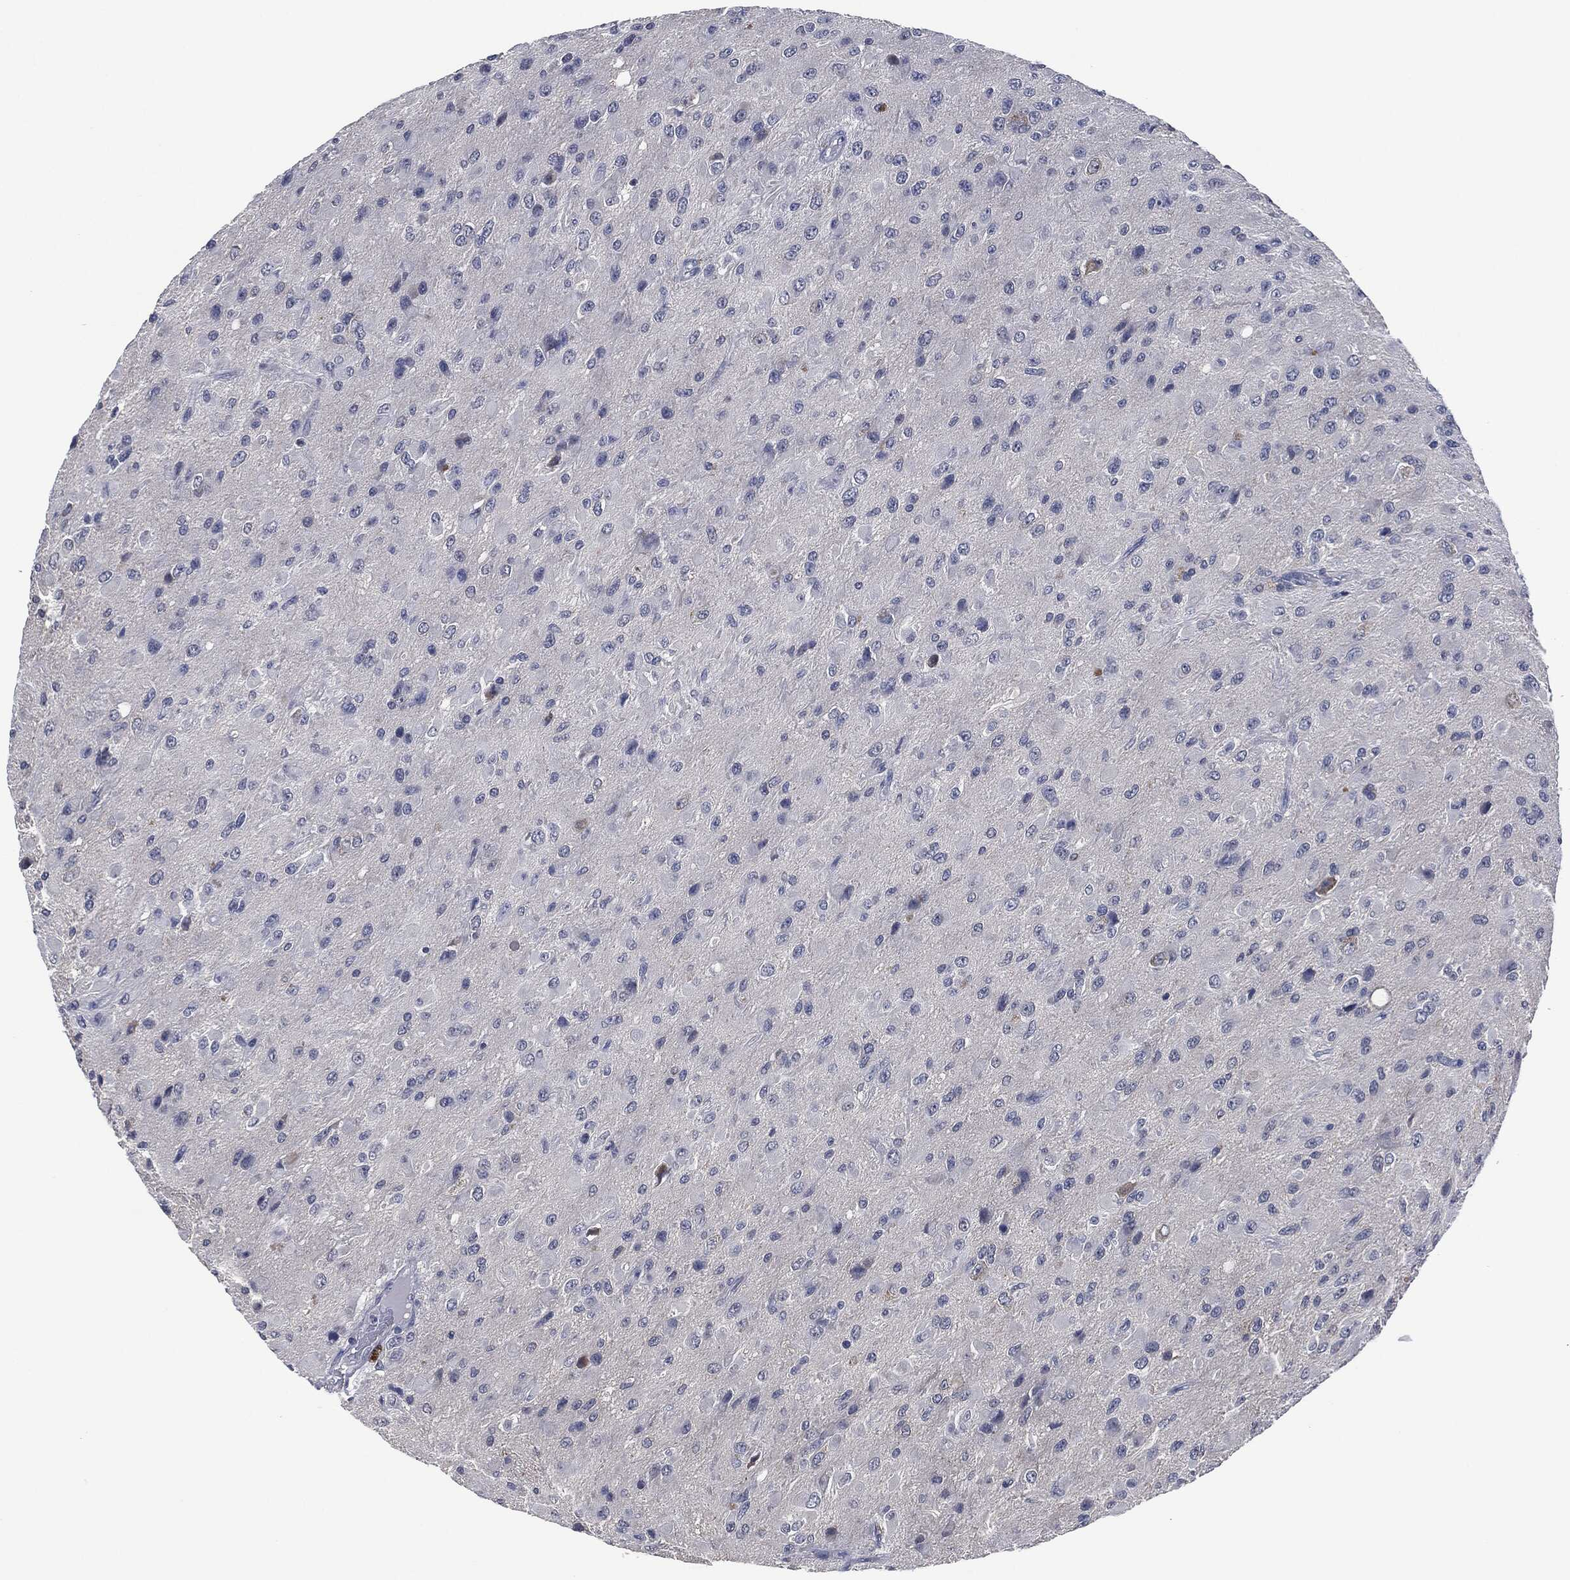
{"staining": {"intensity": "negative", "quantity": "none", "location": "none"}, "tissue": "glioma", "cell_type": "Tumor cells", "image_type": "cancer", "snomed": [{"axis": "morphology", "description": "Glioma, malignant, High grade"}, {"axis": "topography", "description": "Cerebral cortex"}], "caption": "Immunohistochemical staining of high-grade glioma (malignant) reveals no significant expression in tumor cells.", "gene": "IL1RN", "patient": {"sex": "male", "age": 35}}